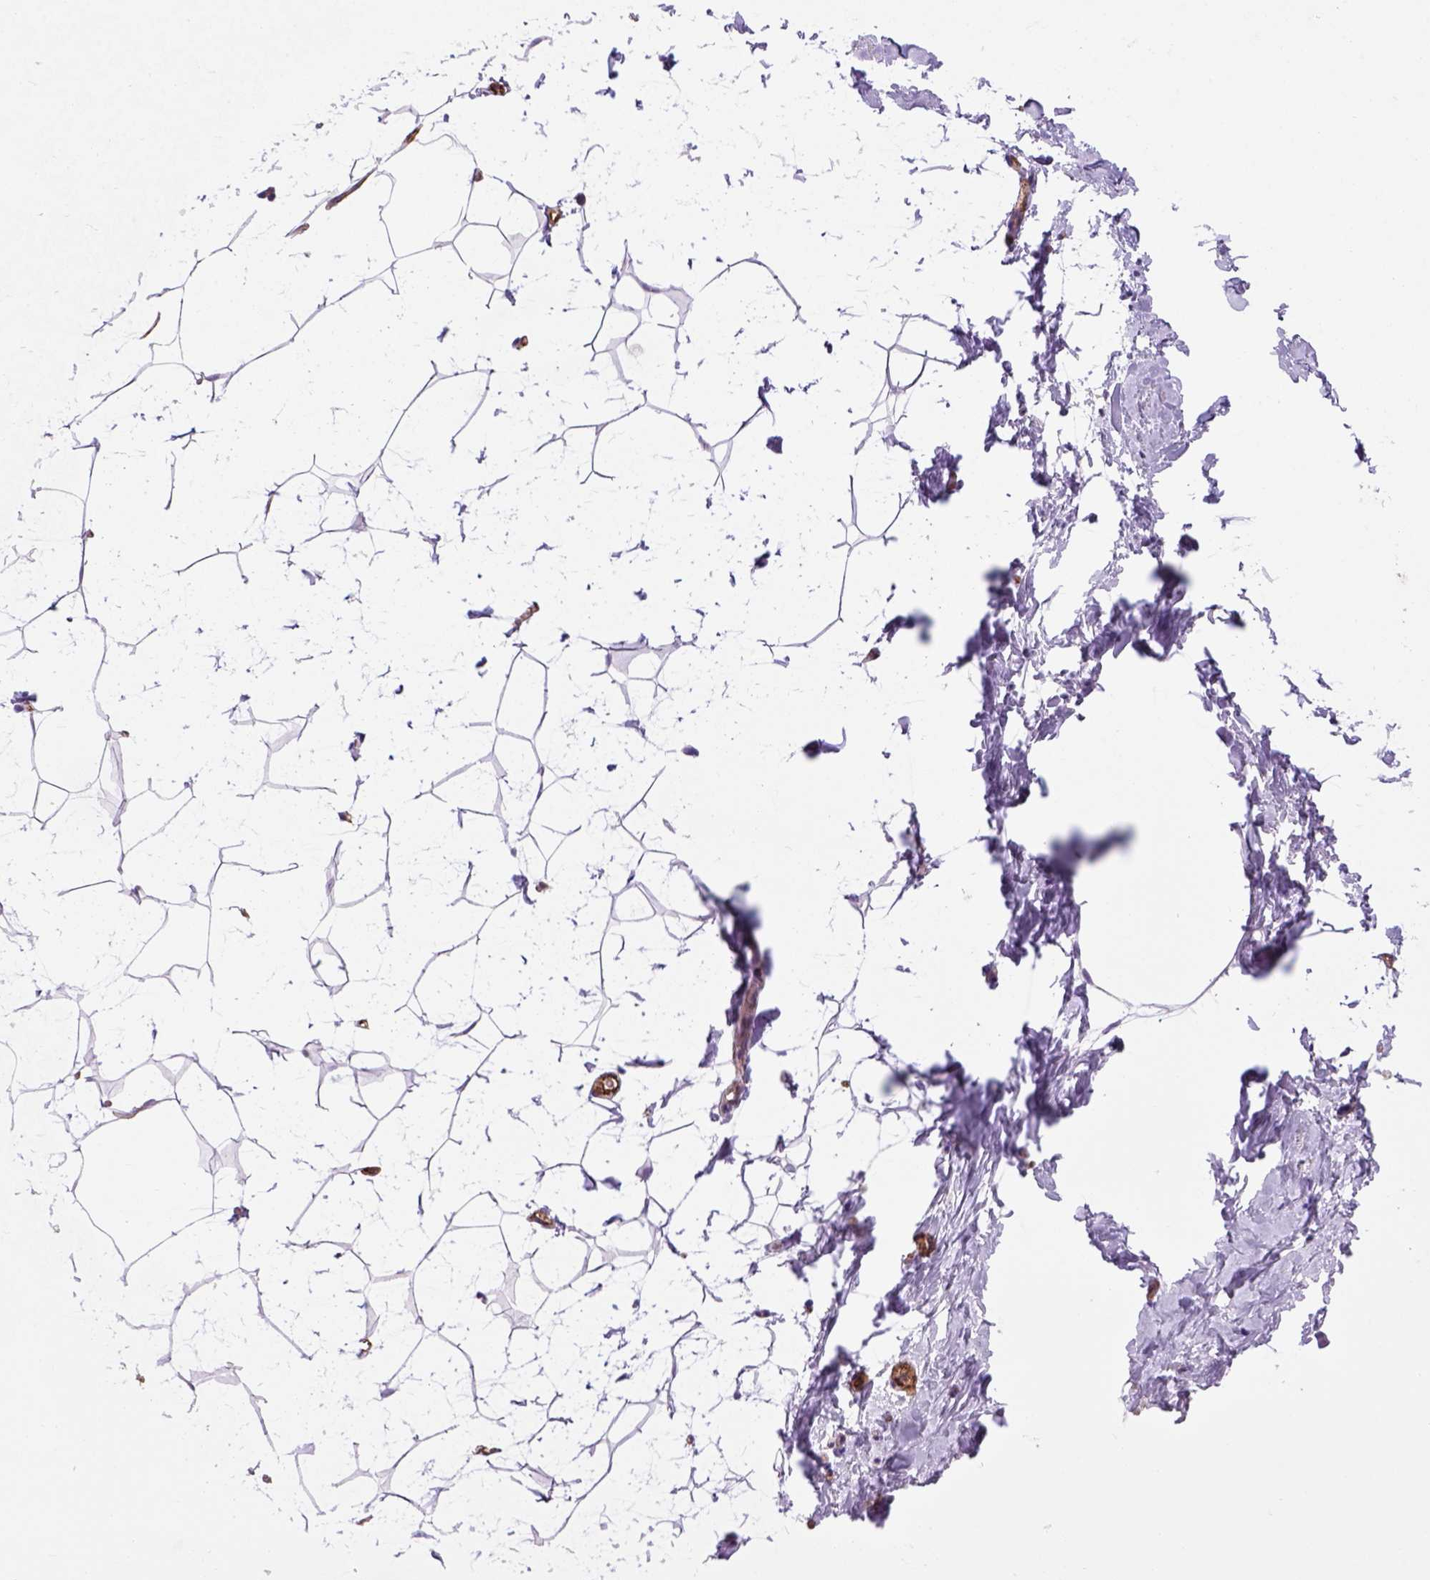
{"staining": {"intensity": "negative", "quantity": "none", "location": "none"}, "tissue": "breast", "cell_type": "Adipocytes", "image_type": "normal", "snomed": [{"axis": "morphology", "description": "Normal tissue, NOS"}, {"axis": "topography", "description": "Breast"}], "caption": "A high-resolution image shows immunohistochemistry (IHC) staining of unremarkable breast, which demonstrates no significant staining in adipocytes.", "gene": "VWF", "patient": {"sex": "female", "age": 32}}